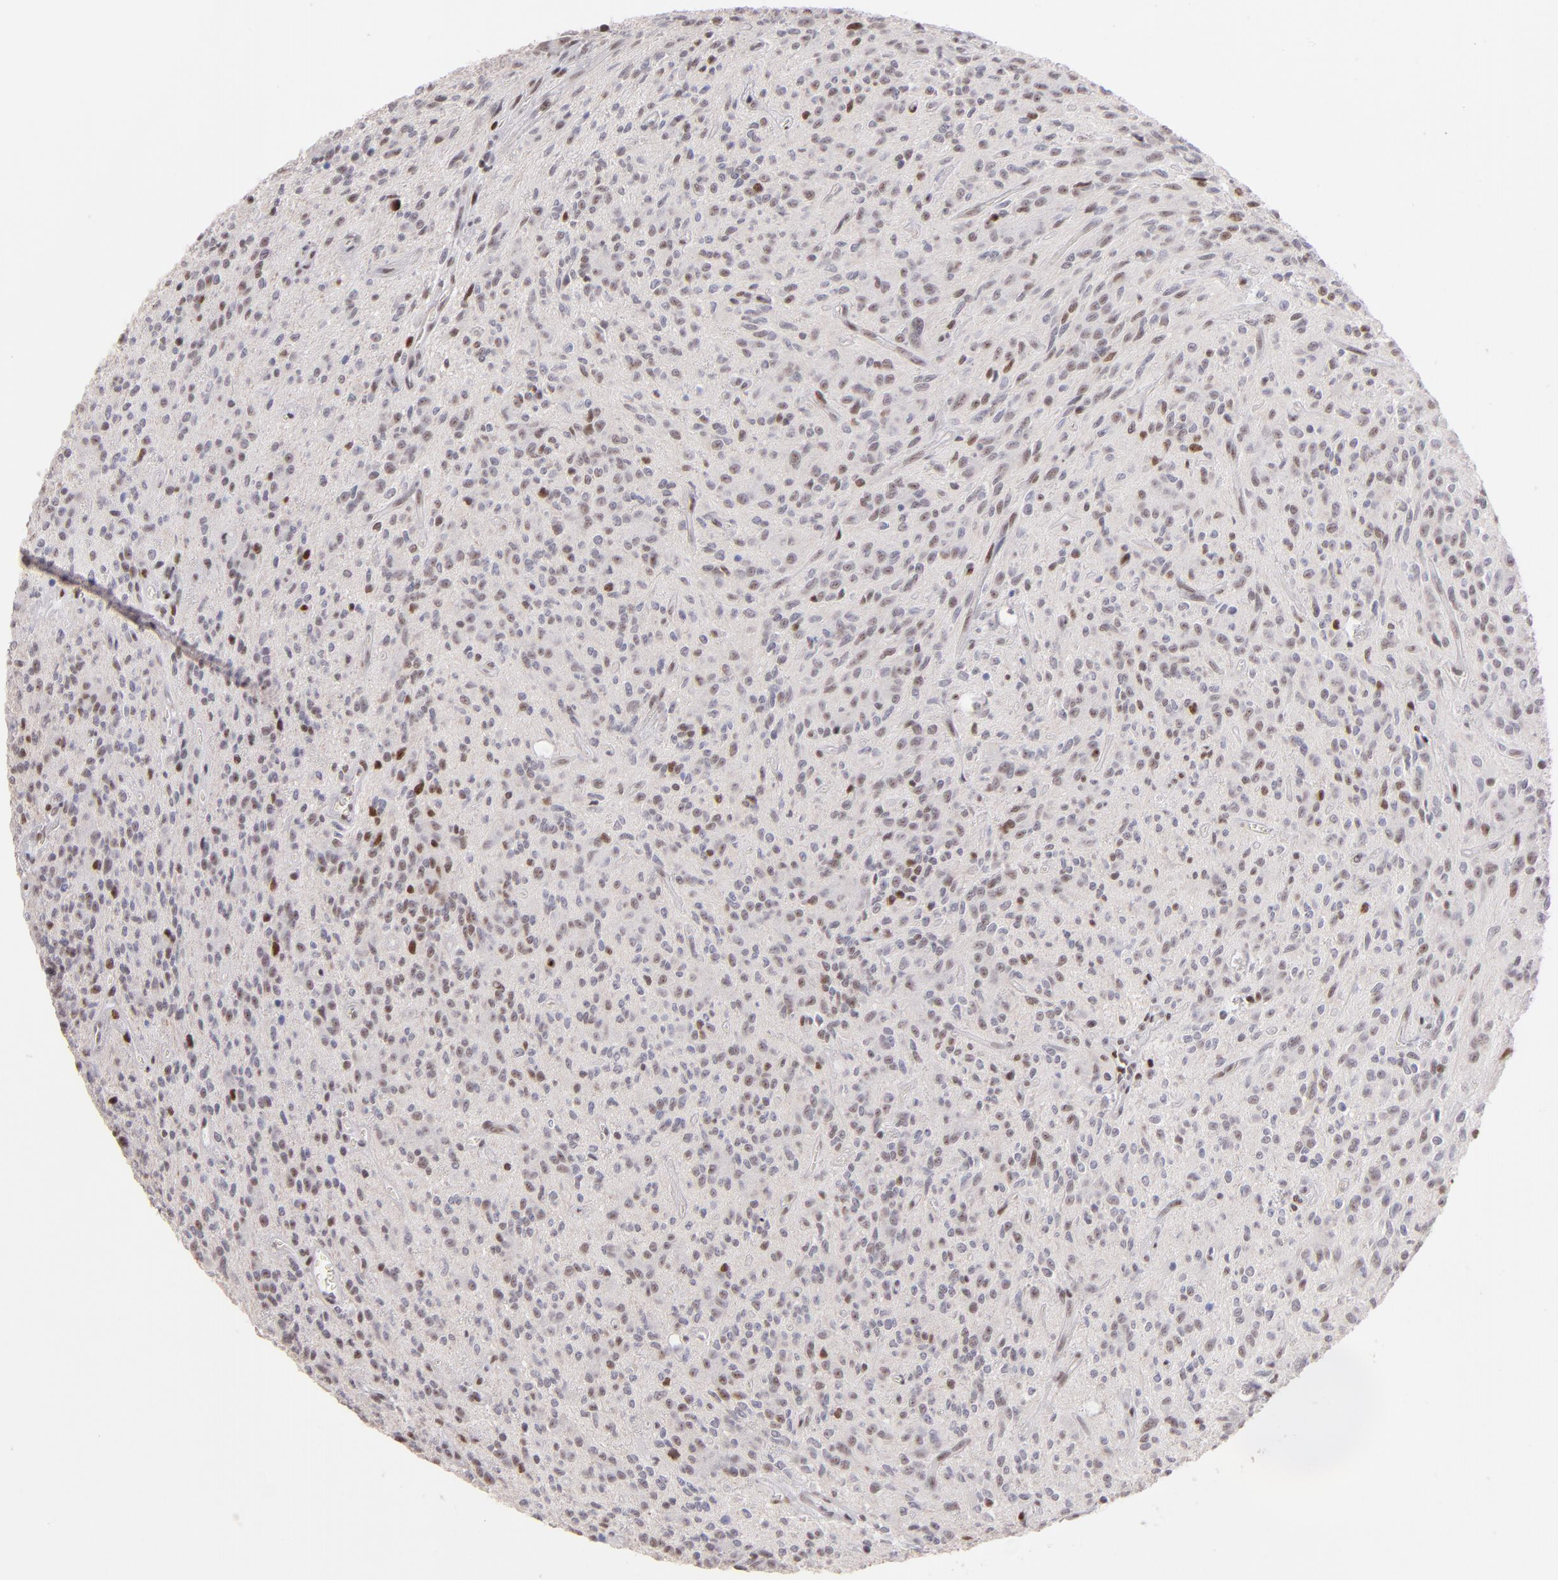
{"staining": {"intensity": "moderate", "quantity": "25%-75%", "location": "nuclear"}, "tissue": "glioma", "cell_type": "Tumor cells", "image_type": "cancer", "snomed": [{"axis": "morphology", "description": "Glioma, malignant, Low grade"}, {"axis": "topography", "description": "Brain"}], "caption": "Human glioma stained for a protein (brown) displays moderate nuclear positive staining in about 25%-75% of tumor cells.", "gene": "POLA1", "patient": {"sex": "female", "age": 15}}